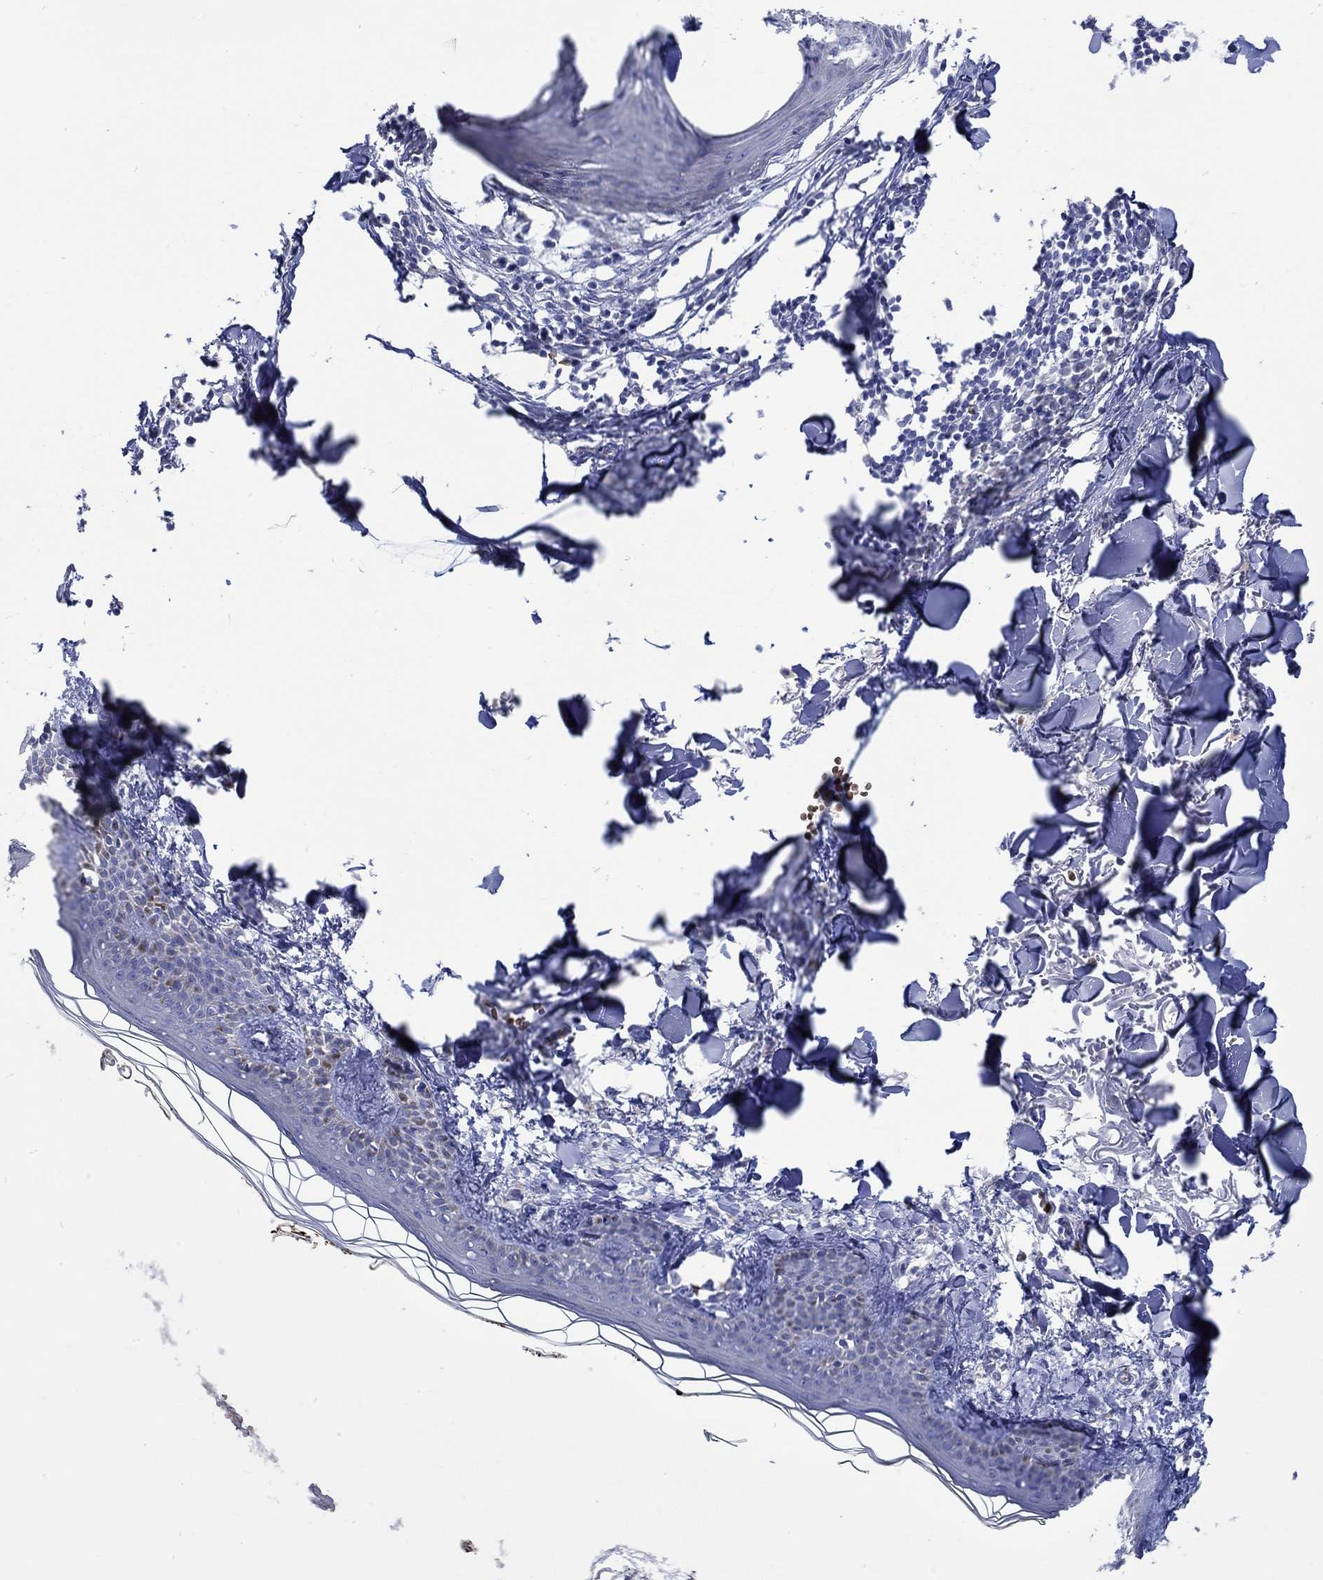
{"staining": {"intensity": "negative", "quantity": "none", "location": "none"}, "tissue": "skin", "cell_type": "Fibroblasts", "image_type": "normal", "snomed": [{"axis": "morphology", "description": "Normal tissue, NOS"}, {"axis": "topography", "description": "Skin"}], "caption": "Immunohistochemistry (IHC) histopathology image of unremarkable skin: skin stained with DAB reveals no significant protein positivity in fibroblasts.", "gene": "KCNA1", "patient": {"sex": "male", "age": 76}}